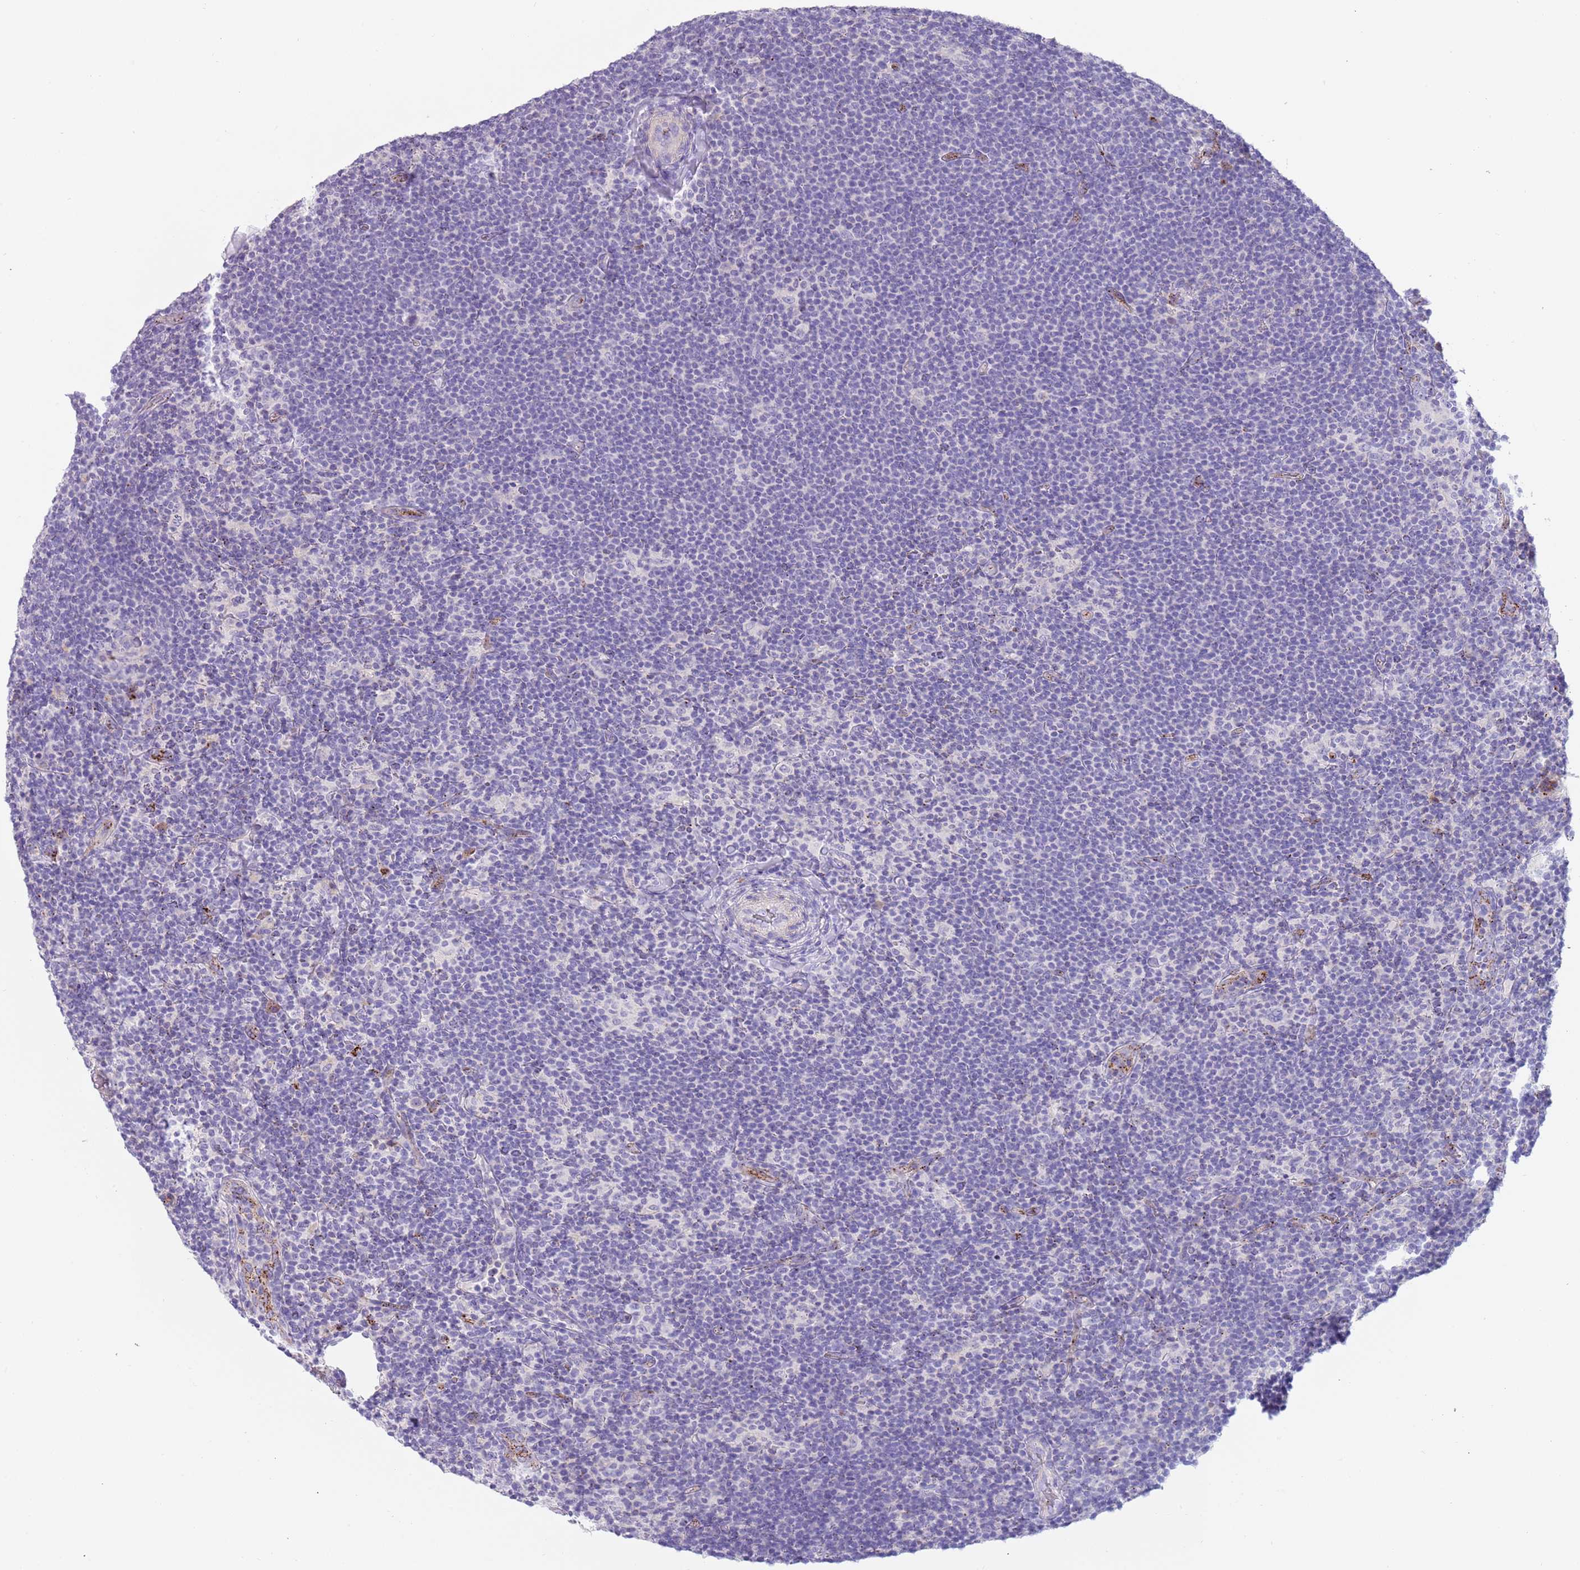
{"staining": {"intensity": "negative", "quantity": "none", "location": "none"}, "tissue": "lymphoma", "cell_type": "Tumor cells", "image_type": "cancer", "snomed": [{"axis": "morphology", "description": "Hodgkin's disease, NOS"}, {"axis": "topography", "description": "Lymph node"}], "caption": "Tumor cells show no significant protein staining in lymphoma.", "gene": "LRRN3", "patient": {"sex": "female", "age": 57}}